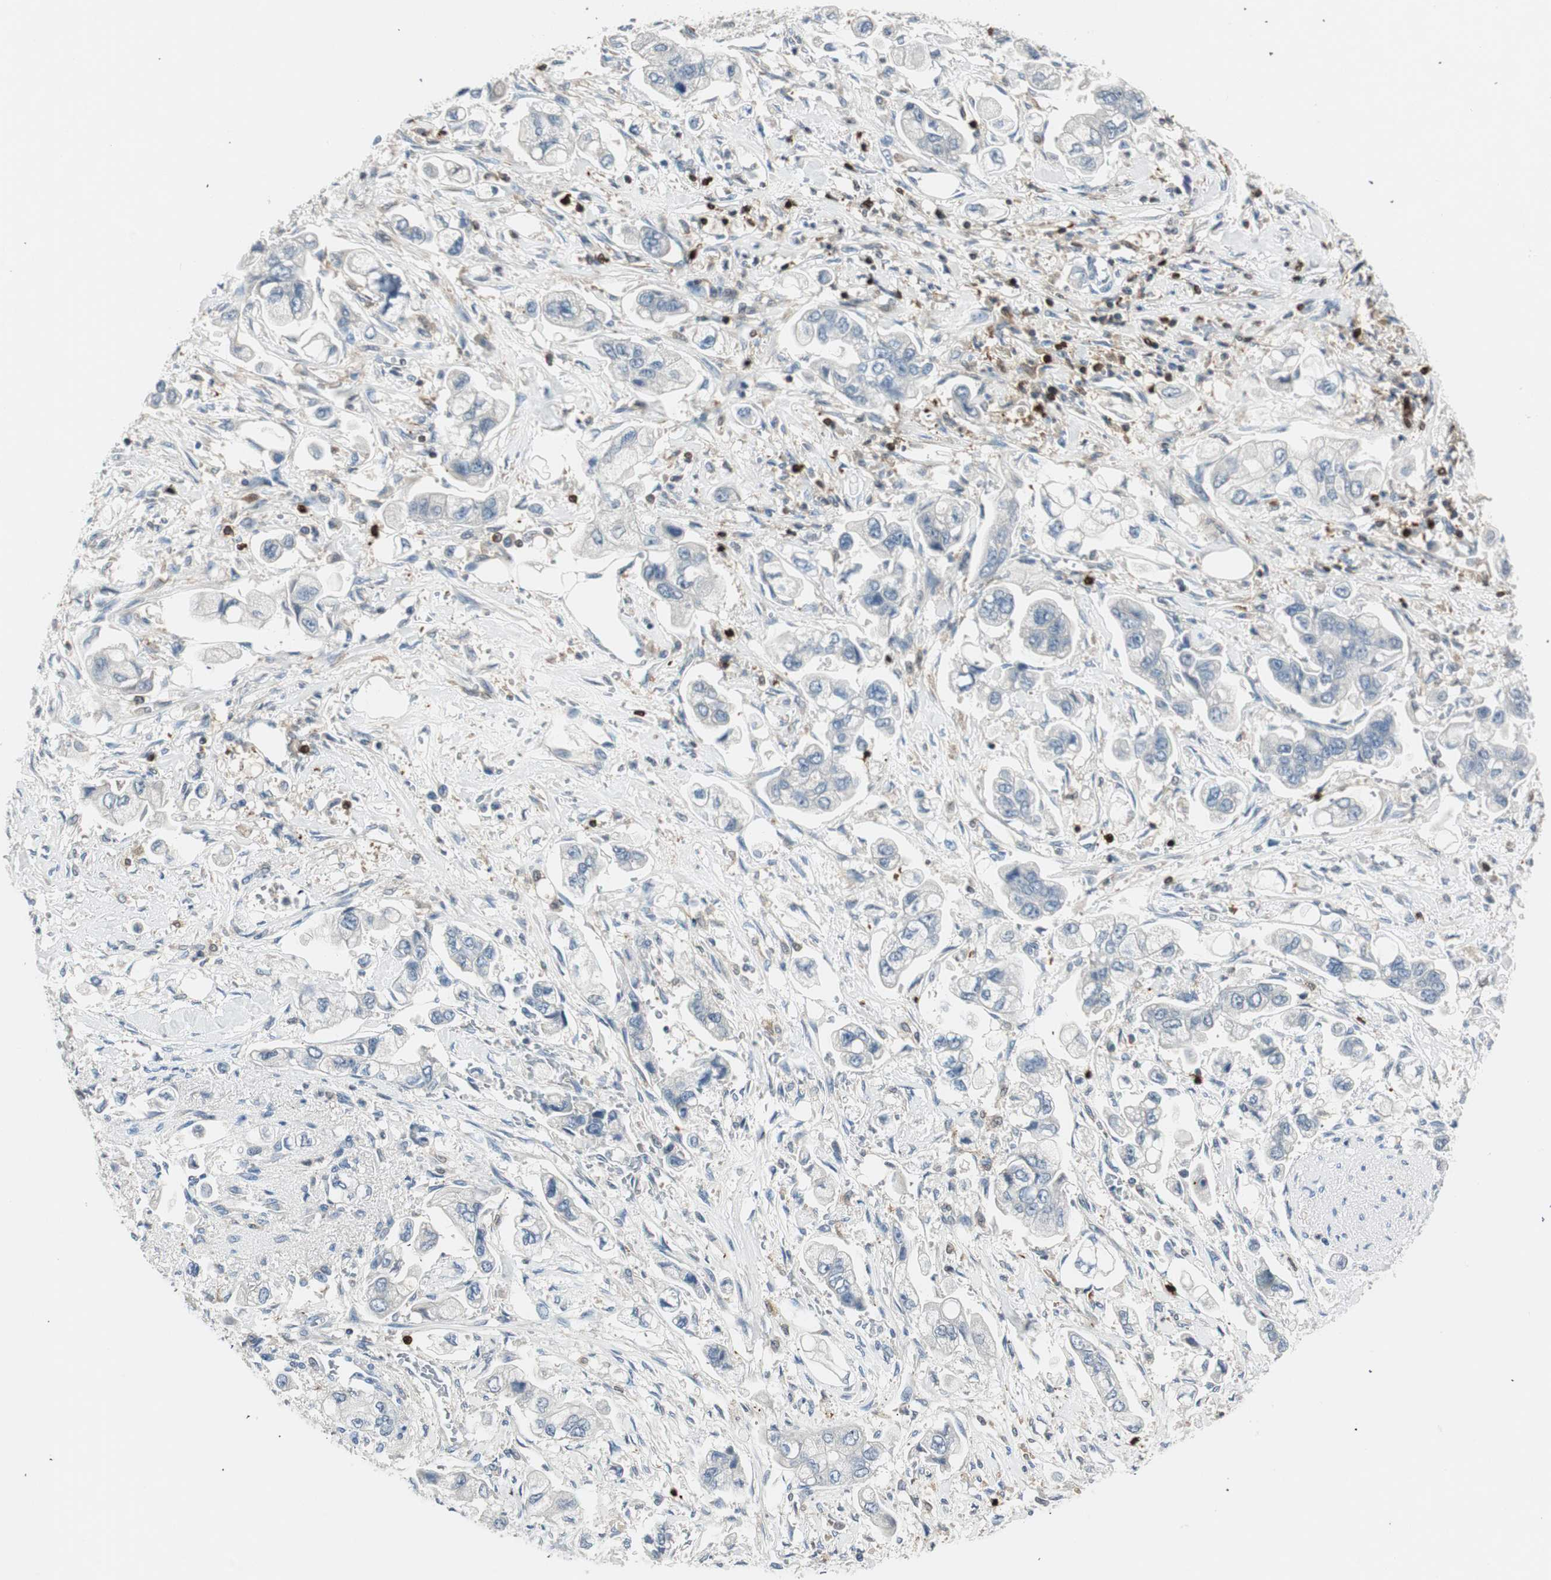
{"staining": {"intensity": "negative", "quantity": "none", "location": "none"}, "tissue": "stomach cancer", "cell_type": "Tumor cells", "image_type": "cancer", "snomed": [{"axis": "morphology", "description": "Adenocarcinoma, NOS"}, {"axis": "topography", "description": "Stomach"}], "caption": "The photomicrograph displays no significant staining in tumor cells of stomach cancer. (Brightfield microscopy of DAB (3,3'-diaminobenzidine) IHC at high magnification).", "gene": "COTL1", "patient": {"sex": "male", "age": 62}}